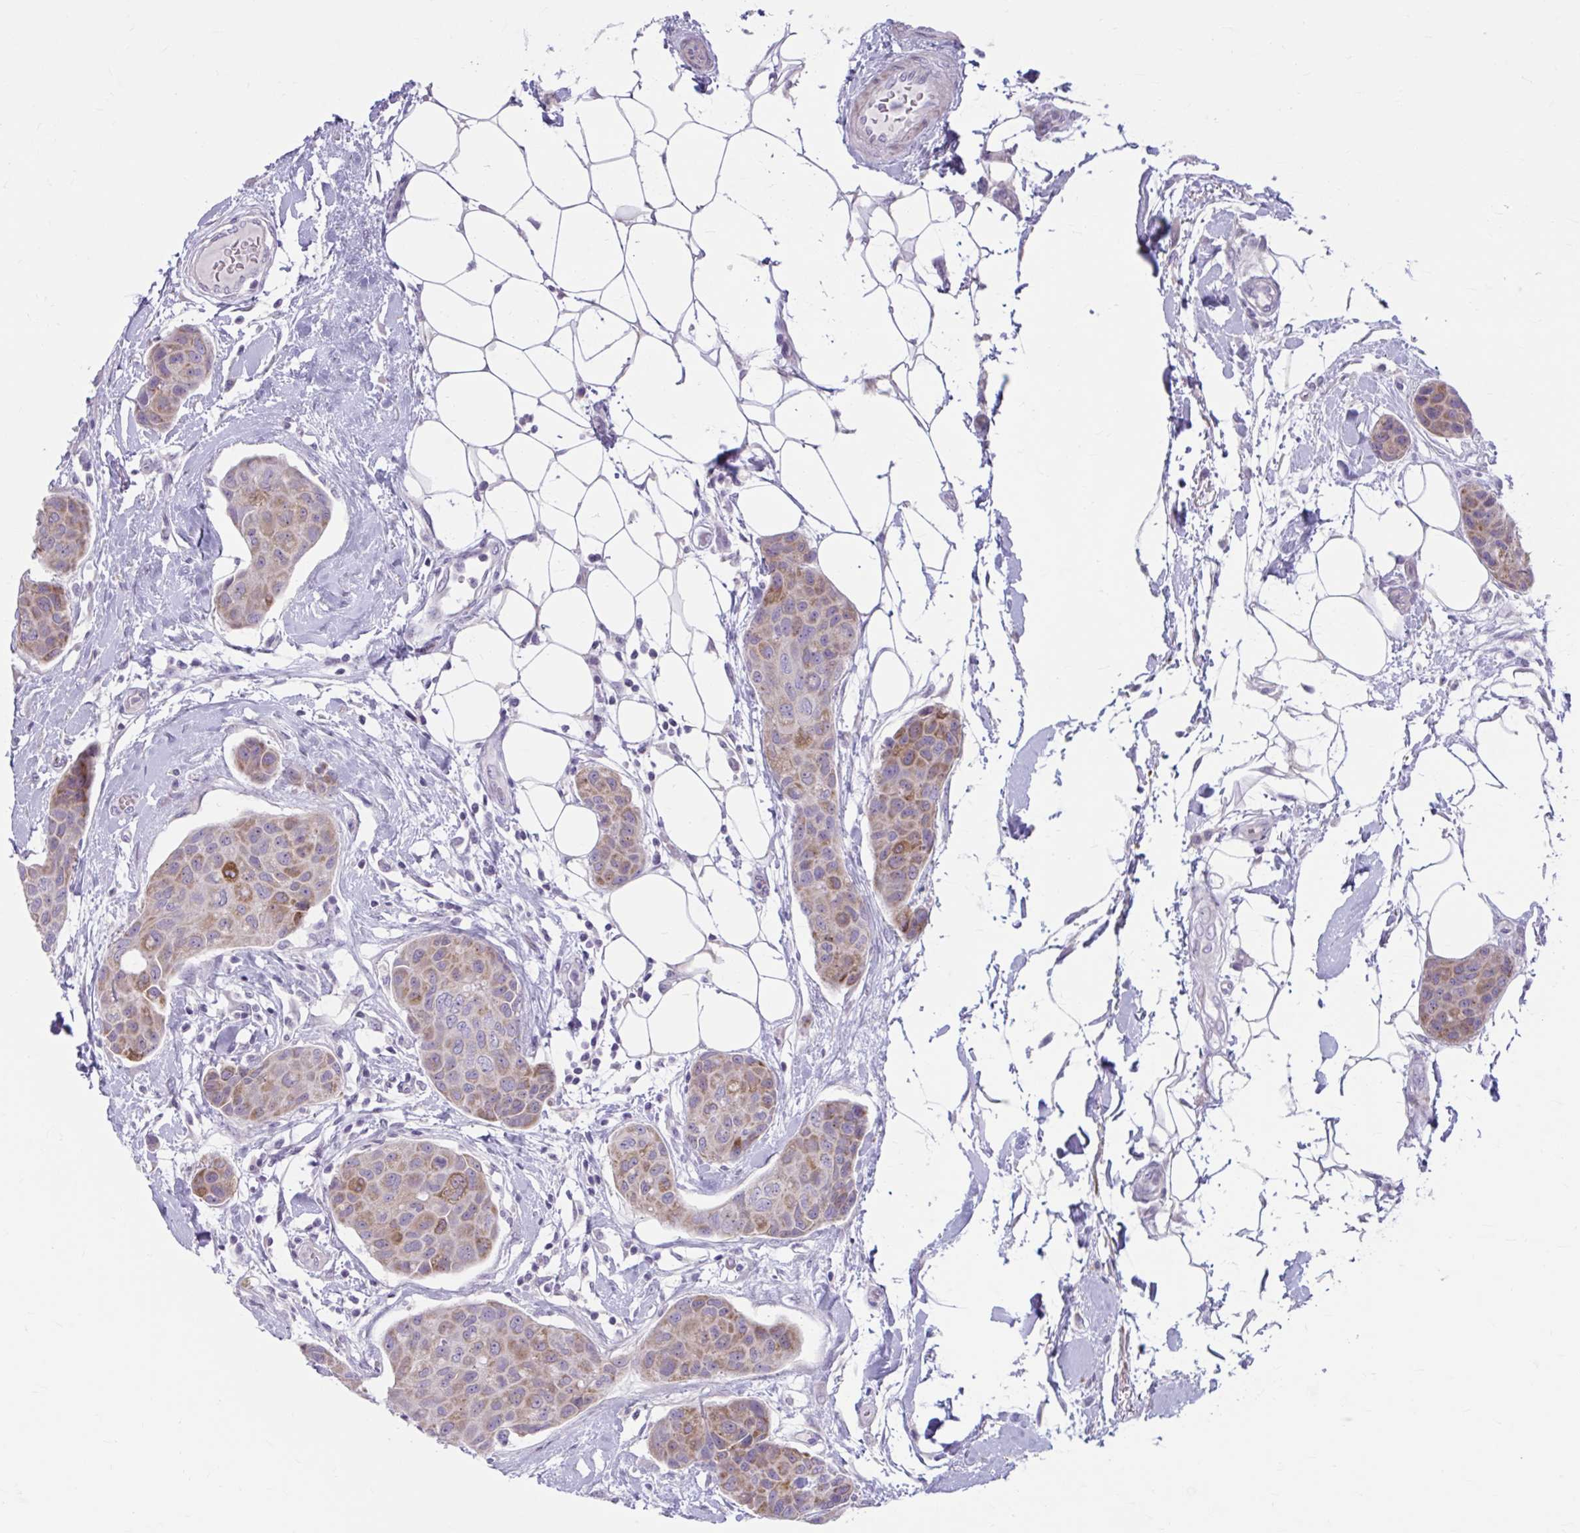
{"staining": {"intensity": "moderate", "quantity": "<25%", "location": "cytoplasmic/membranous"}, "tissue": "breast cancer", "cell_type": "Tumor cells", "image_type": "cancer", "snomed": [{"axis": "morphology", "description": "Duct carcinoma"}, {"axis": "topography", "description": "Breast"}, {"axis": "topography", "description": "Lymph node"}], "caption": "A micrograph of human breast cancer (infiltrating ductal carcinoma) stained for a protein exhibits moderate cytoplasmic/membranous brown staining in tumor cells. Using DAB (3,3'-diaminobenzidine) (brown) and hematoxylin (blue) stains, captured at high magnification using brightfield microscopy.", "gene": "MSMO1", "patient": {"sex": "female", "age": 80}}